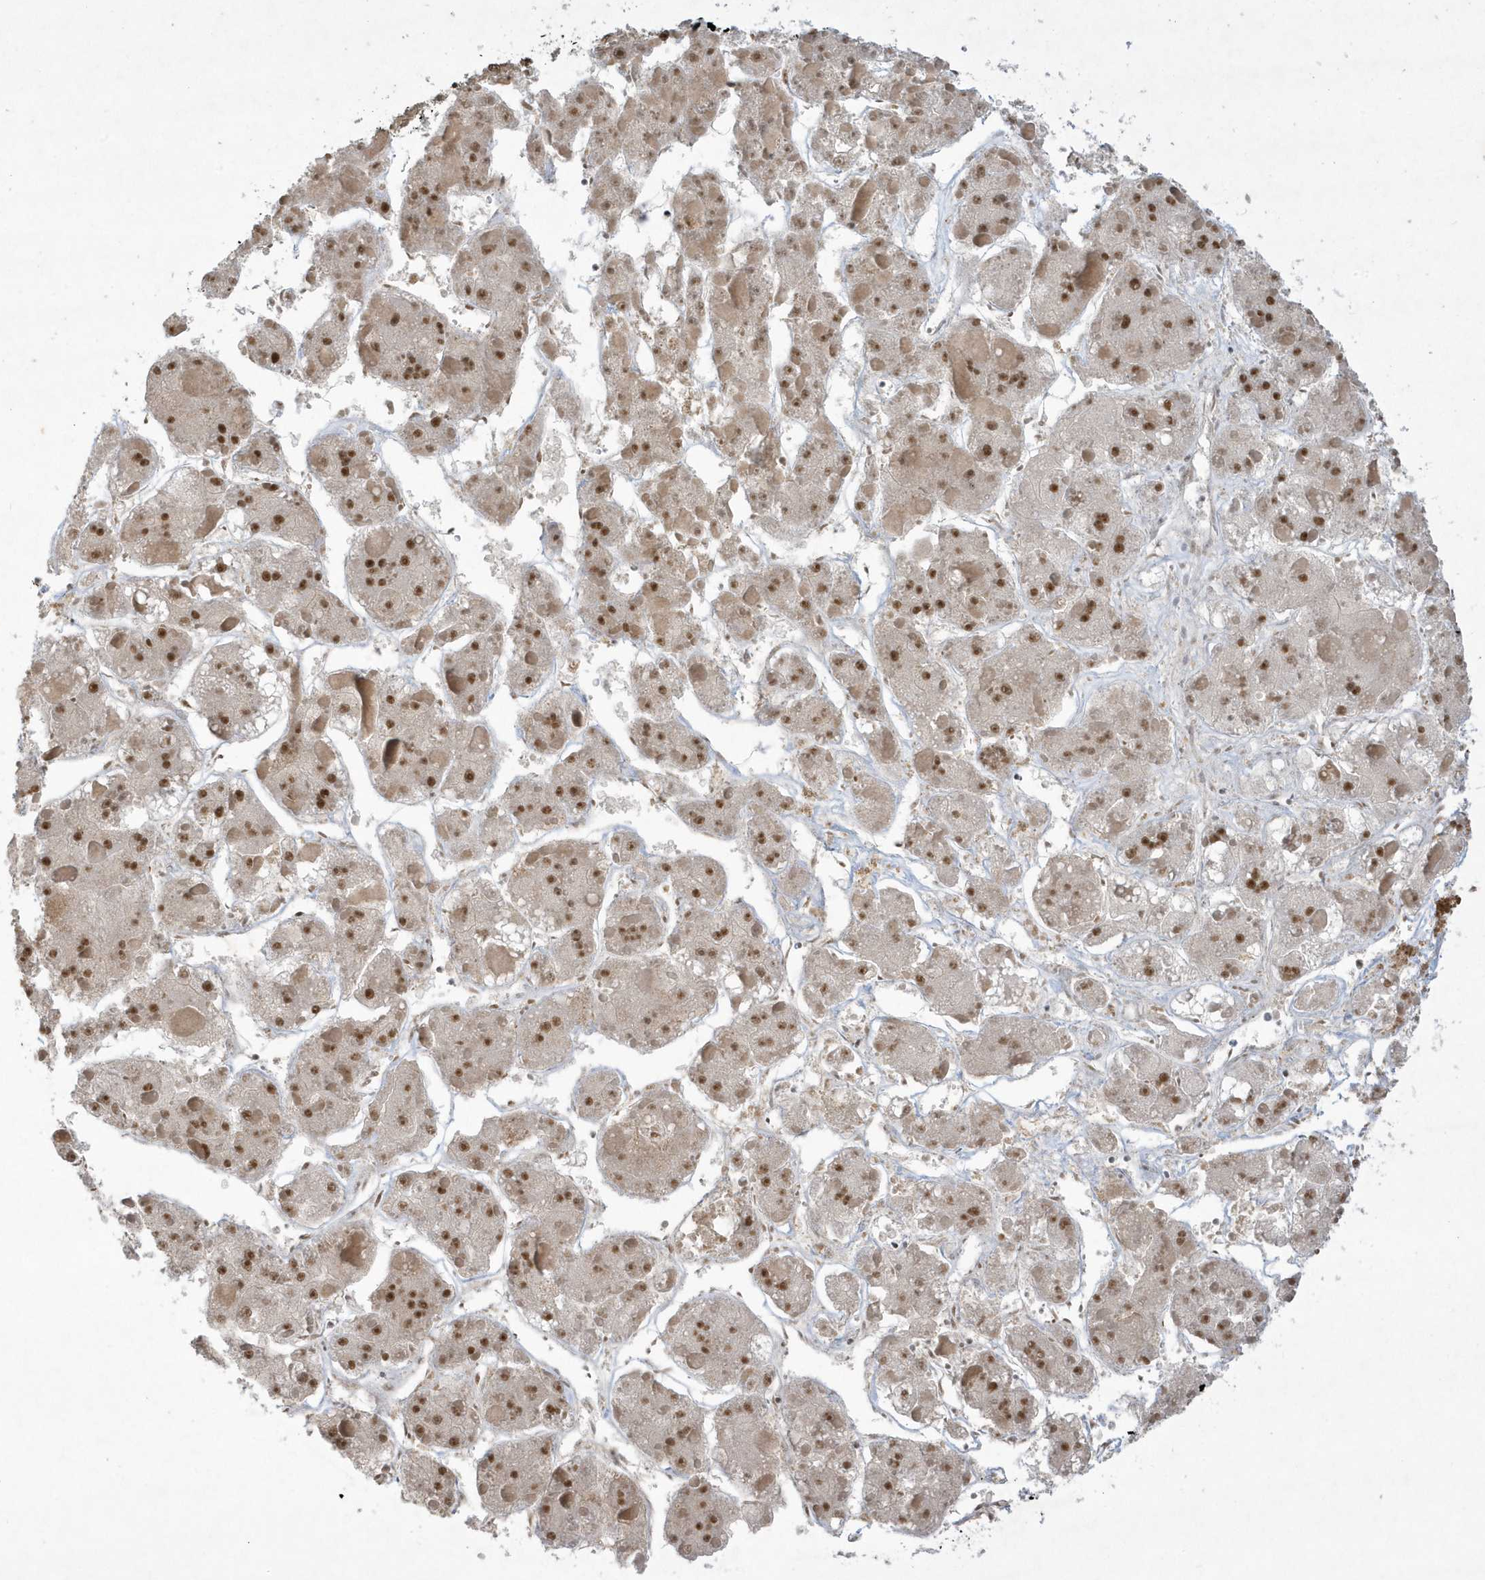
{"staining": {"intensity": "moderate", "quantity": ">75%", "location": "nuclear"}, "tissue": "liver cancer", "cell_type": "Tumor cells", "image_type": "cancer", "snomed": [{"axis": "morphology", "description": "Carcinoma, Hepatocellular, NOS"}, {"axis": "topography", "description": "Liver"}], "caption": "Hepatocellular carcinoma (liver) stained with DAB IHC shows medium levels of moderate nuclear positivity in about >75% of tumor cells. (IHC, brightfield microscopy, high magnification).", "gene": "PPIL2", "patient": {"sex": "female", "age": 73}}